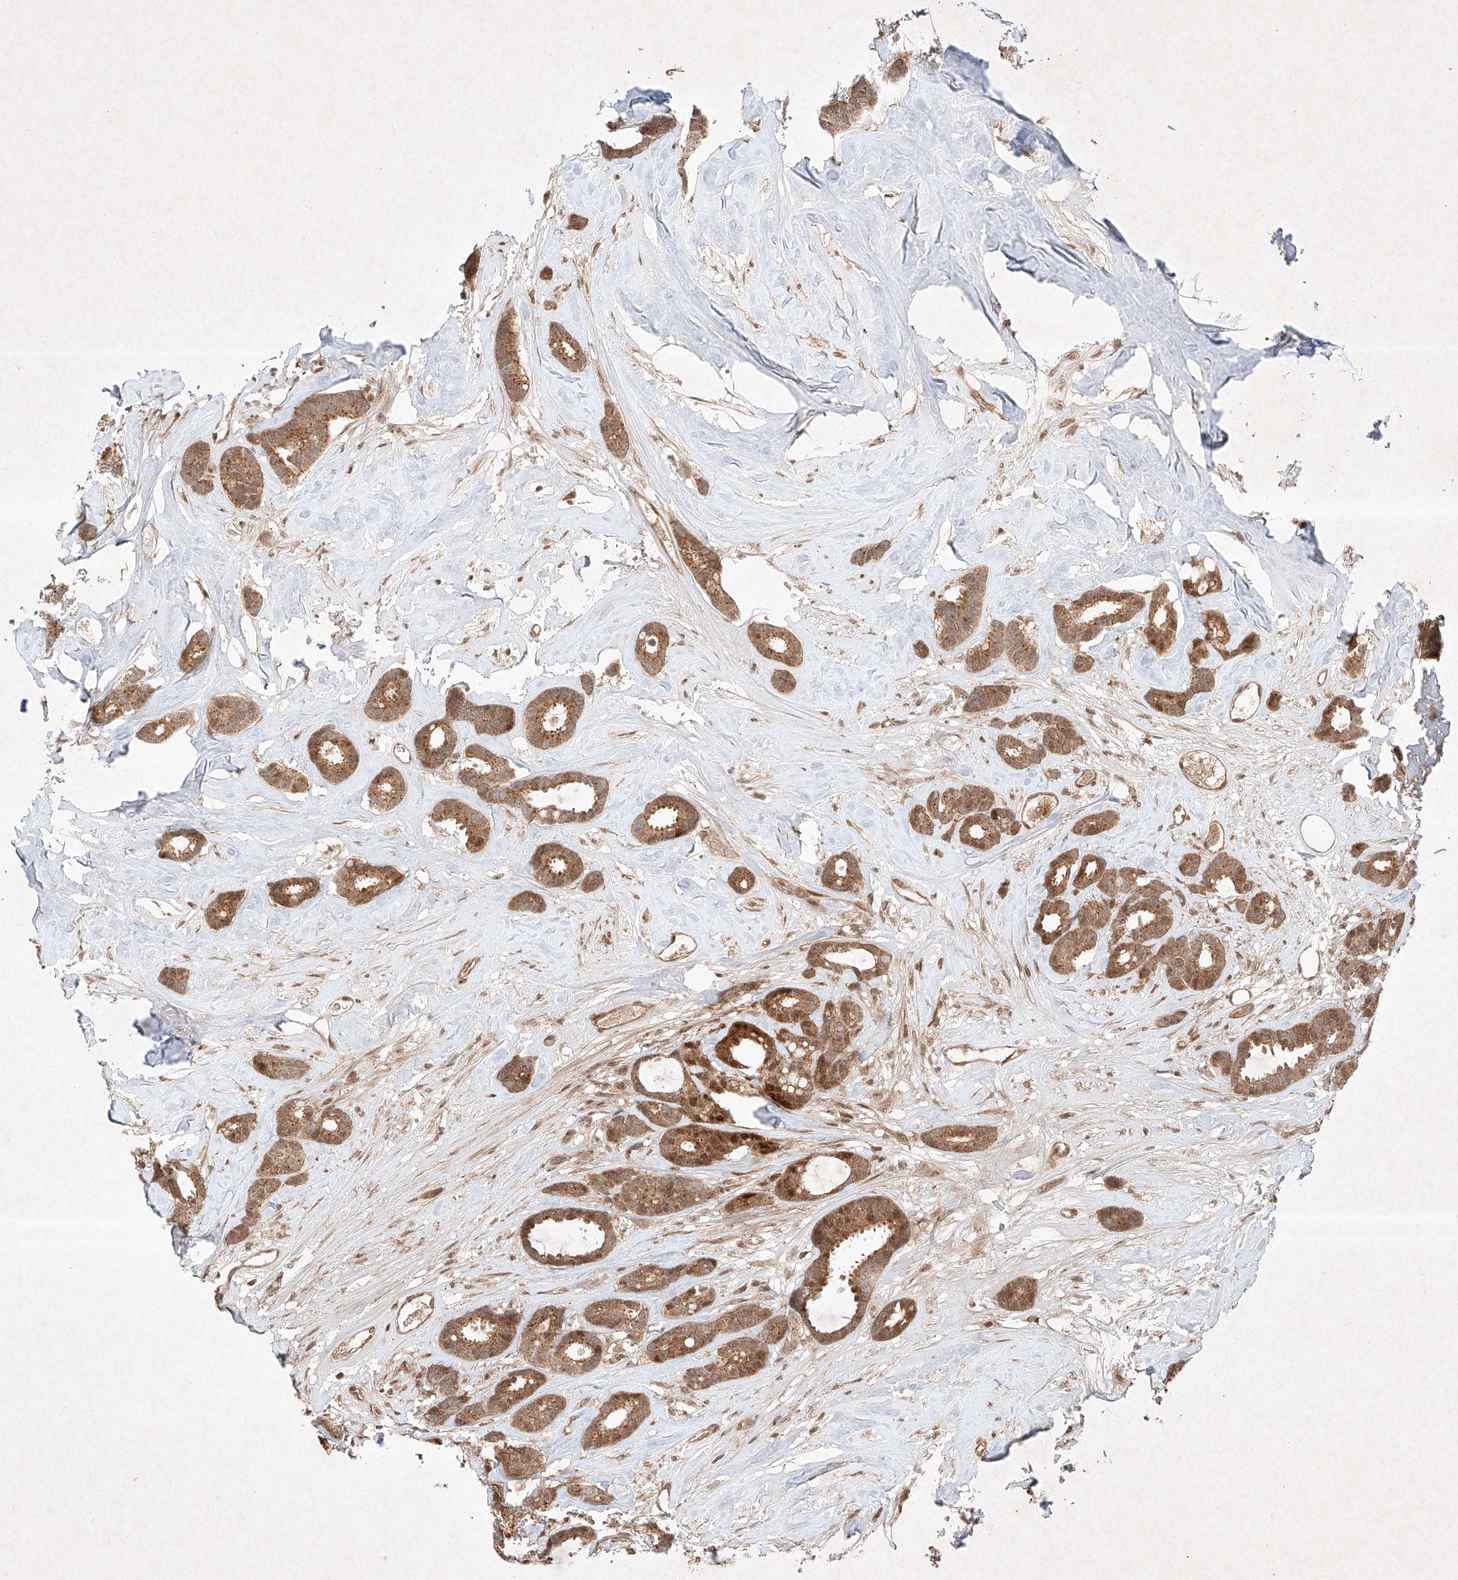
{"staining": {"intensity": "moderate", "quantity": ">75%", "location": "cytoplasmic/membranous"}, "tissue": "breast cancer", "cell_type": "Tumor cells", "image_type": "cancer", "snomed": [{"axis": "morphology", "description": "Duct carcinoma"}, {"axis": "topography", "description": "Breast"}], "caption": "An image of breast infiltrating ductal carcinoma stained for a protein exhibits moderate cytoplasmic/membranous brown staining in tumor cells.", "gene": "RNF31", "patient": {"sex": "female", "age": 87}}